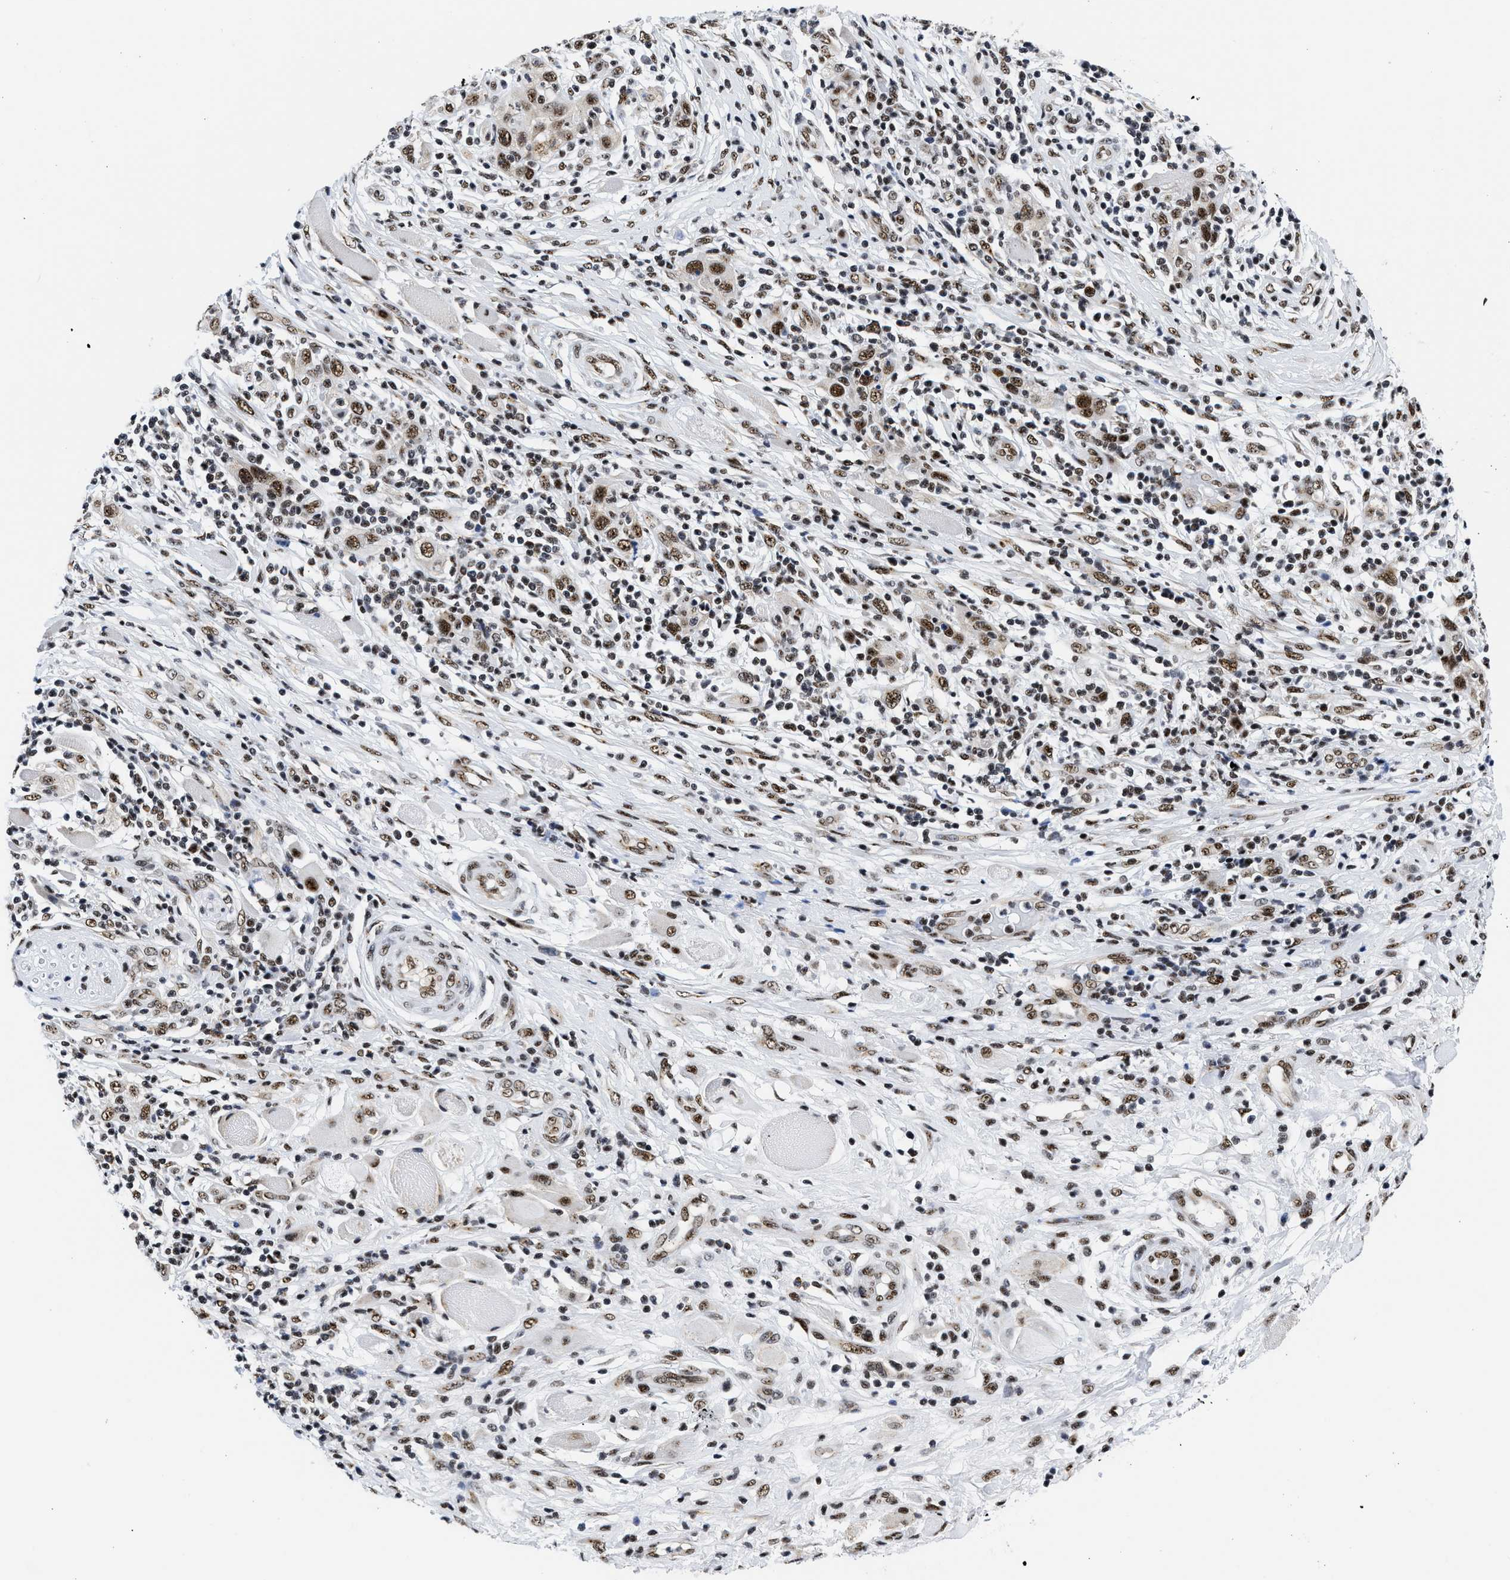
{"staining": {"intensity": "moderate", "quantity": ">75%", "location": "nuclear"}, "tissue": "skin cancer", "cell_type": "Tumor cells", "image_type": "cancer", "snomed": [{"axis": "morphology", "description": "Squamous cell carcinoma, NOS"}, {"axis": "topography", "description": "Skin"}], "caption": "A high-resolution micrograph shows IHC staining of skin squamous cell carcinoma, which demonstrates moderate nuclear positivity in about >75% of tumor cells.", "gene": "RBM8A", "patient": {"sex": "female", "age": 88}}